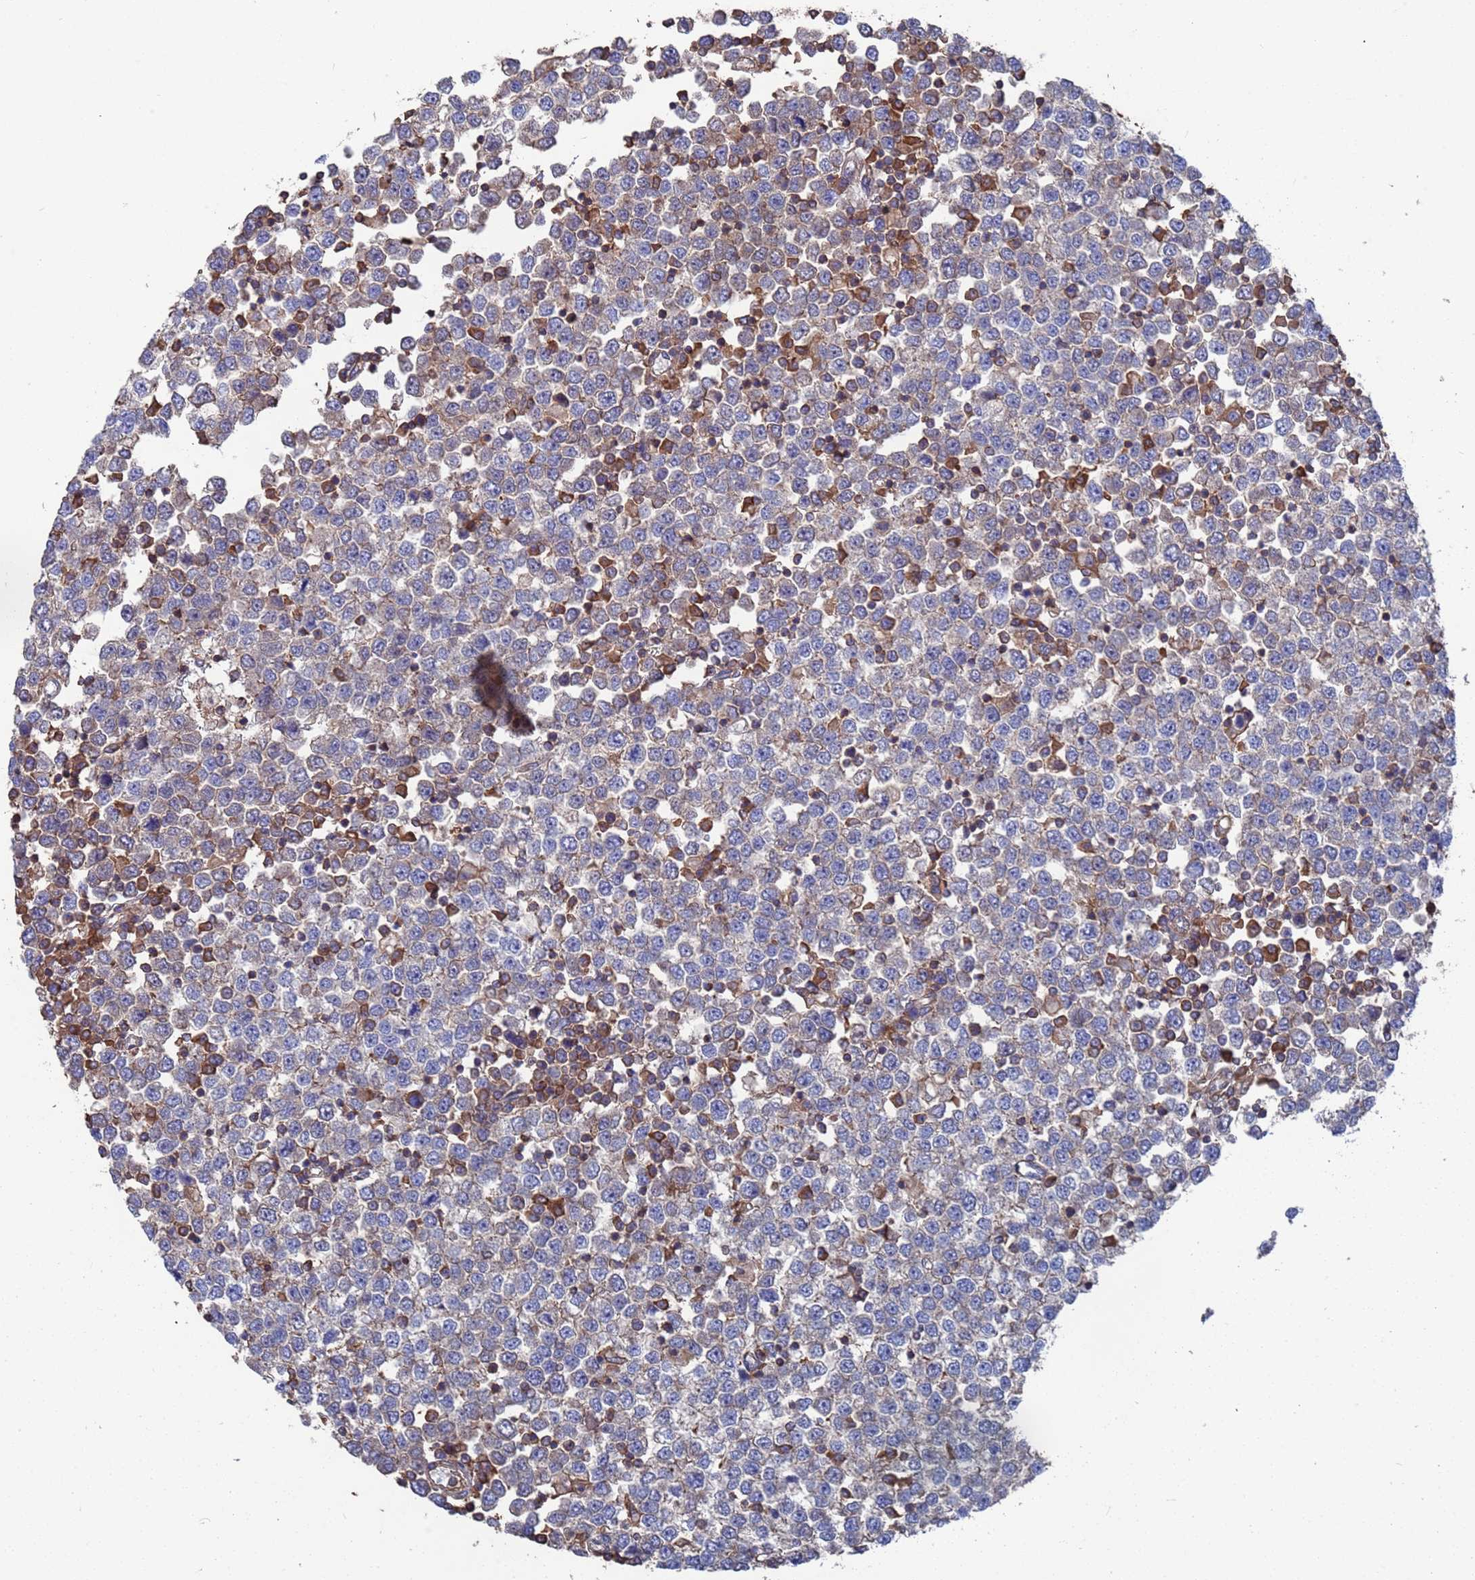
{"staining": {"intensity": "negative", "quantity": "none", "location": "none"}, "tissue": "testis cancer", "cell_type": "Tumor cells", "image_type": "cancer", "snomed": [{"axis": "morphology", "description": "Seminoma, NOS"}, {"axis": "topography", "description": "Testis"}], "caption": "Immunohistochemistry (IHC) image of neoplastic tissue: human seminoma (testis) stained with DAB exhibits no significant protein staining in tumor cells. The staining was performed using DAB (3,3'-diaminobenzidine) to visualize the protein expression in brown, while the nuclei were stained in blue with hematoxylin (Magnification: 20x).", "gene": "PYCR1", "patient": {"sex": "male", "age": 65}}